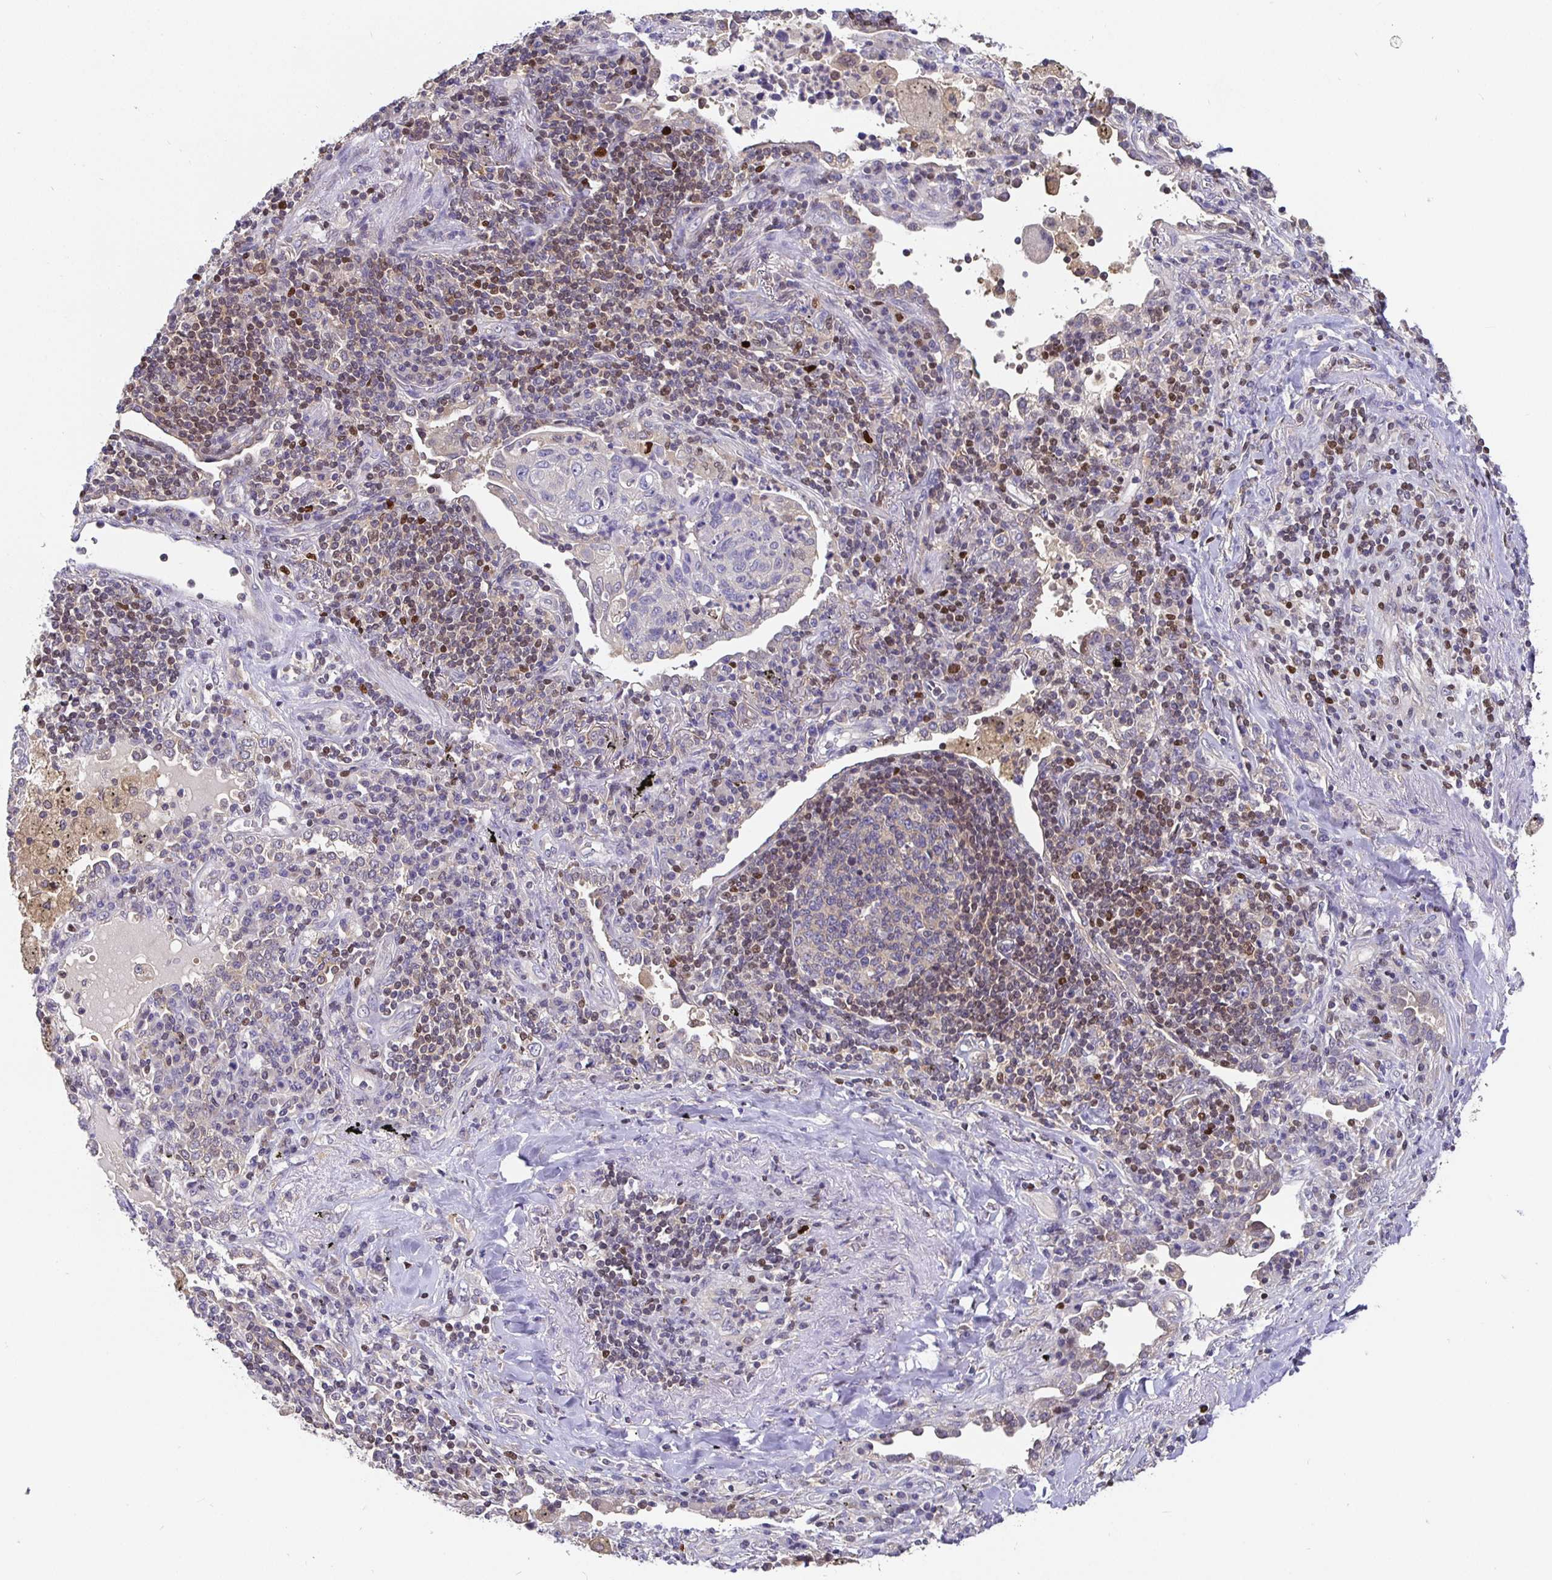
{"staining": {"intensity": "negative", "quantity": "none", "location": "none"}, "tissue": "lung cancer", "cell_type": "Tumor cells", "image_type": "cancer", "snomed": [{"axis": "morphology", "description": "Squamous cell carcinoma, NOS"}, {"axis": "topography", "description": "Lymph node"}, {"axis": "topography", "description": "Lung"}], "caption": "This is an immunohistochemistry (IHC) photomicrograph of human lung squamous cell carcinoma. There is no expression in tumor cells.", "gene": "SATB1", "patient": {"sex": "male", "age": 61}}